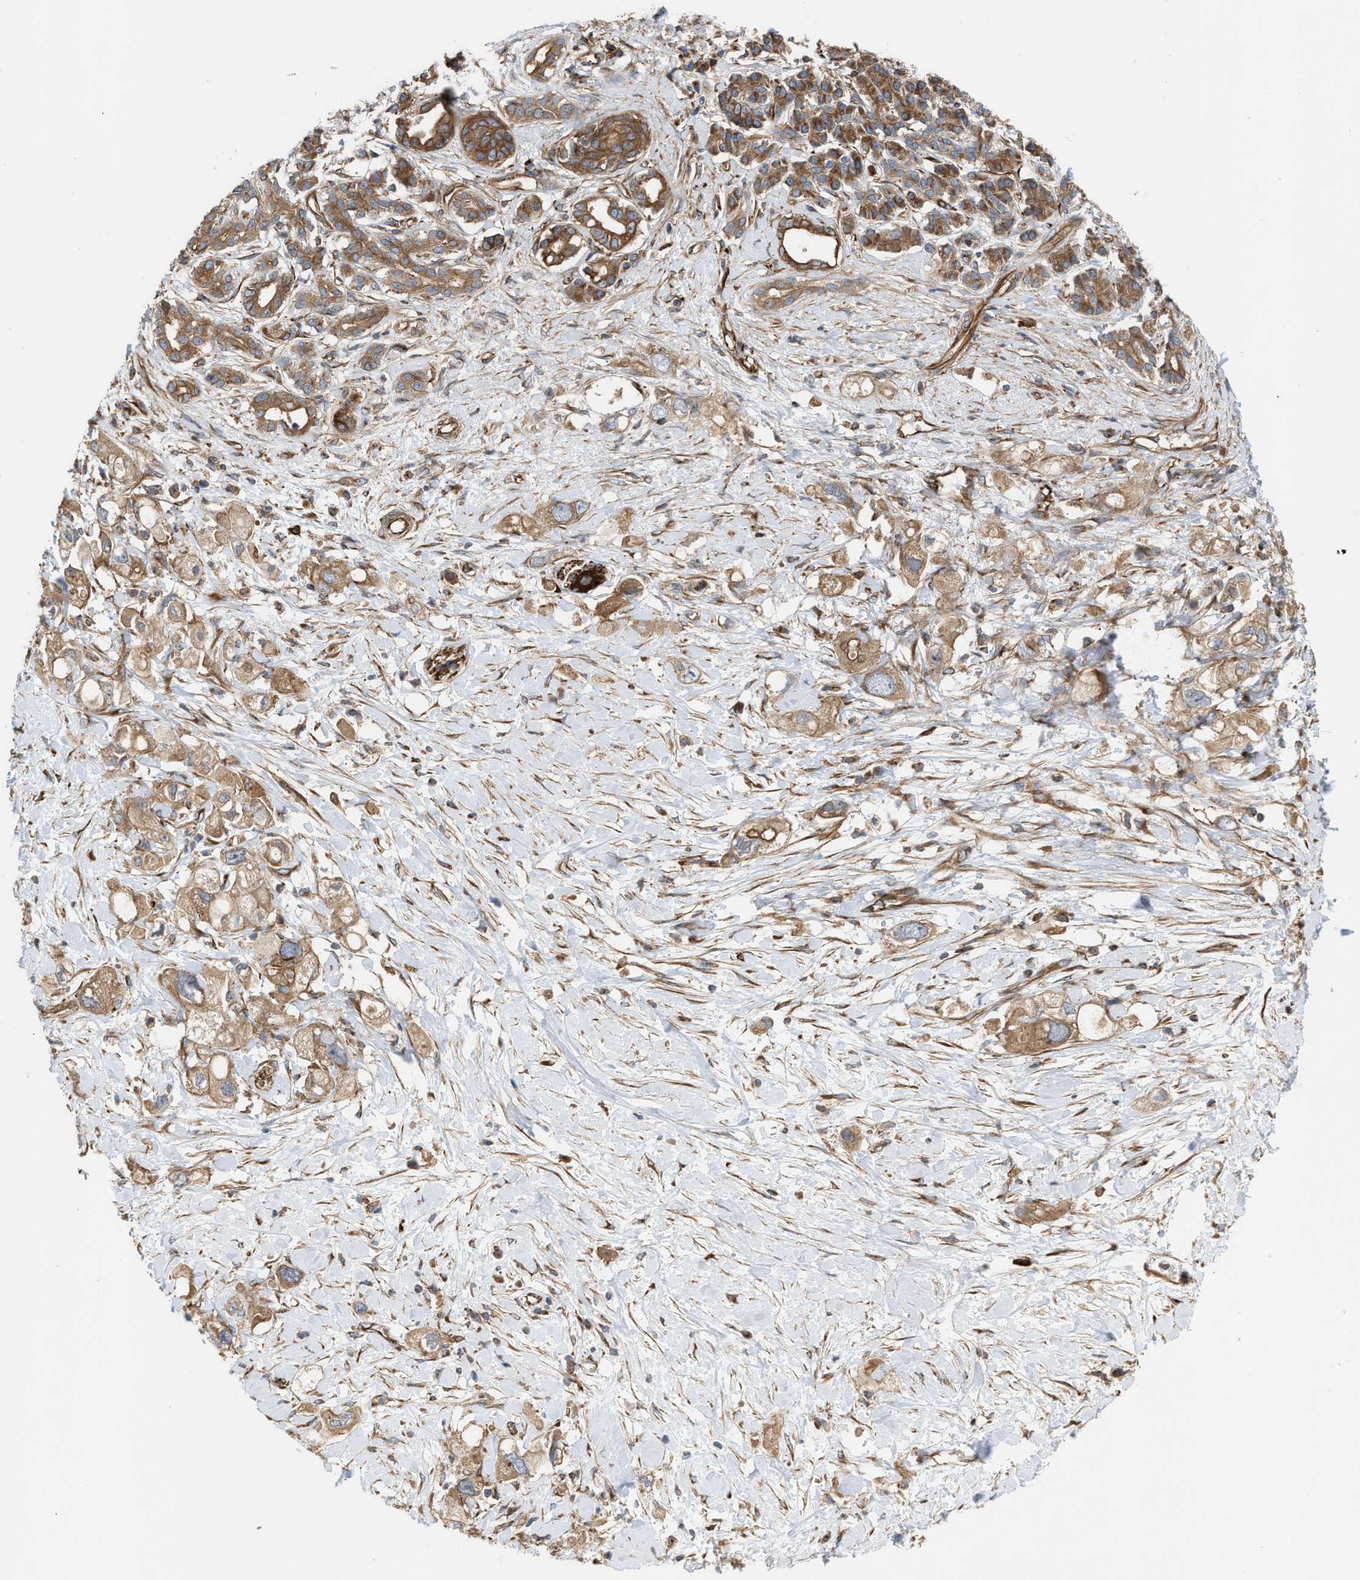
{"staining": {"intensity": "moderate", "quantity": ">75%", "location": "cytoplasmic/membranous"}, "tissue": "pancreatic cancer", "cell_type": "Tumor cells", "image_type": "cancer", "snomed": [{"axis": "morphology", "description": "Adenocarcinoma, NOS"}, {"axis": "topography", "description": "Pancreas"}], "caption": "IHC photomicrograph of neoplastic tissue: human pancreatic adenocarcinoma stained using immunohistochemistry (IHC) demonstrates medium levels of moderate protein expression localized specifically in the cytoplasmic/membranous of tumor cells, appearing as a cytoplasmic/membranous brown color.", "gene": "EPS15L1", "patient": {"sex": "female", "age": 56}}